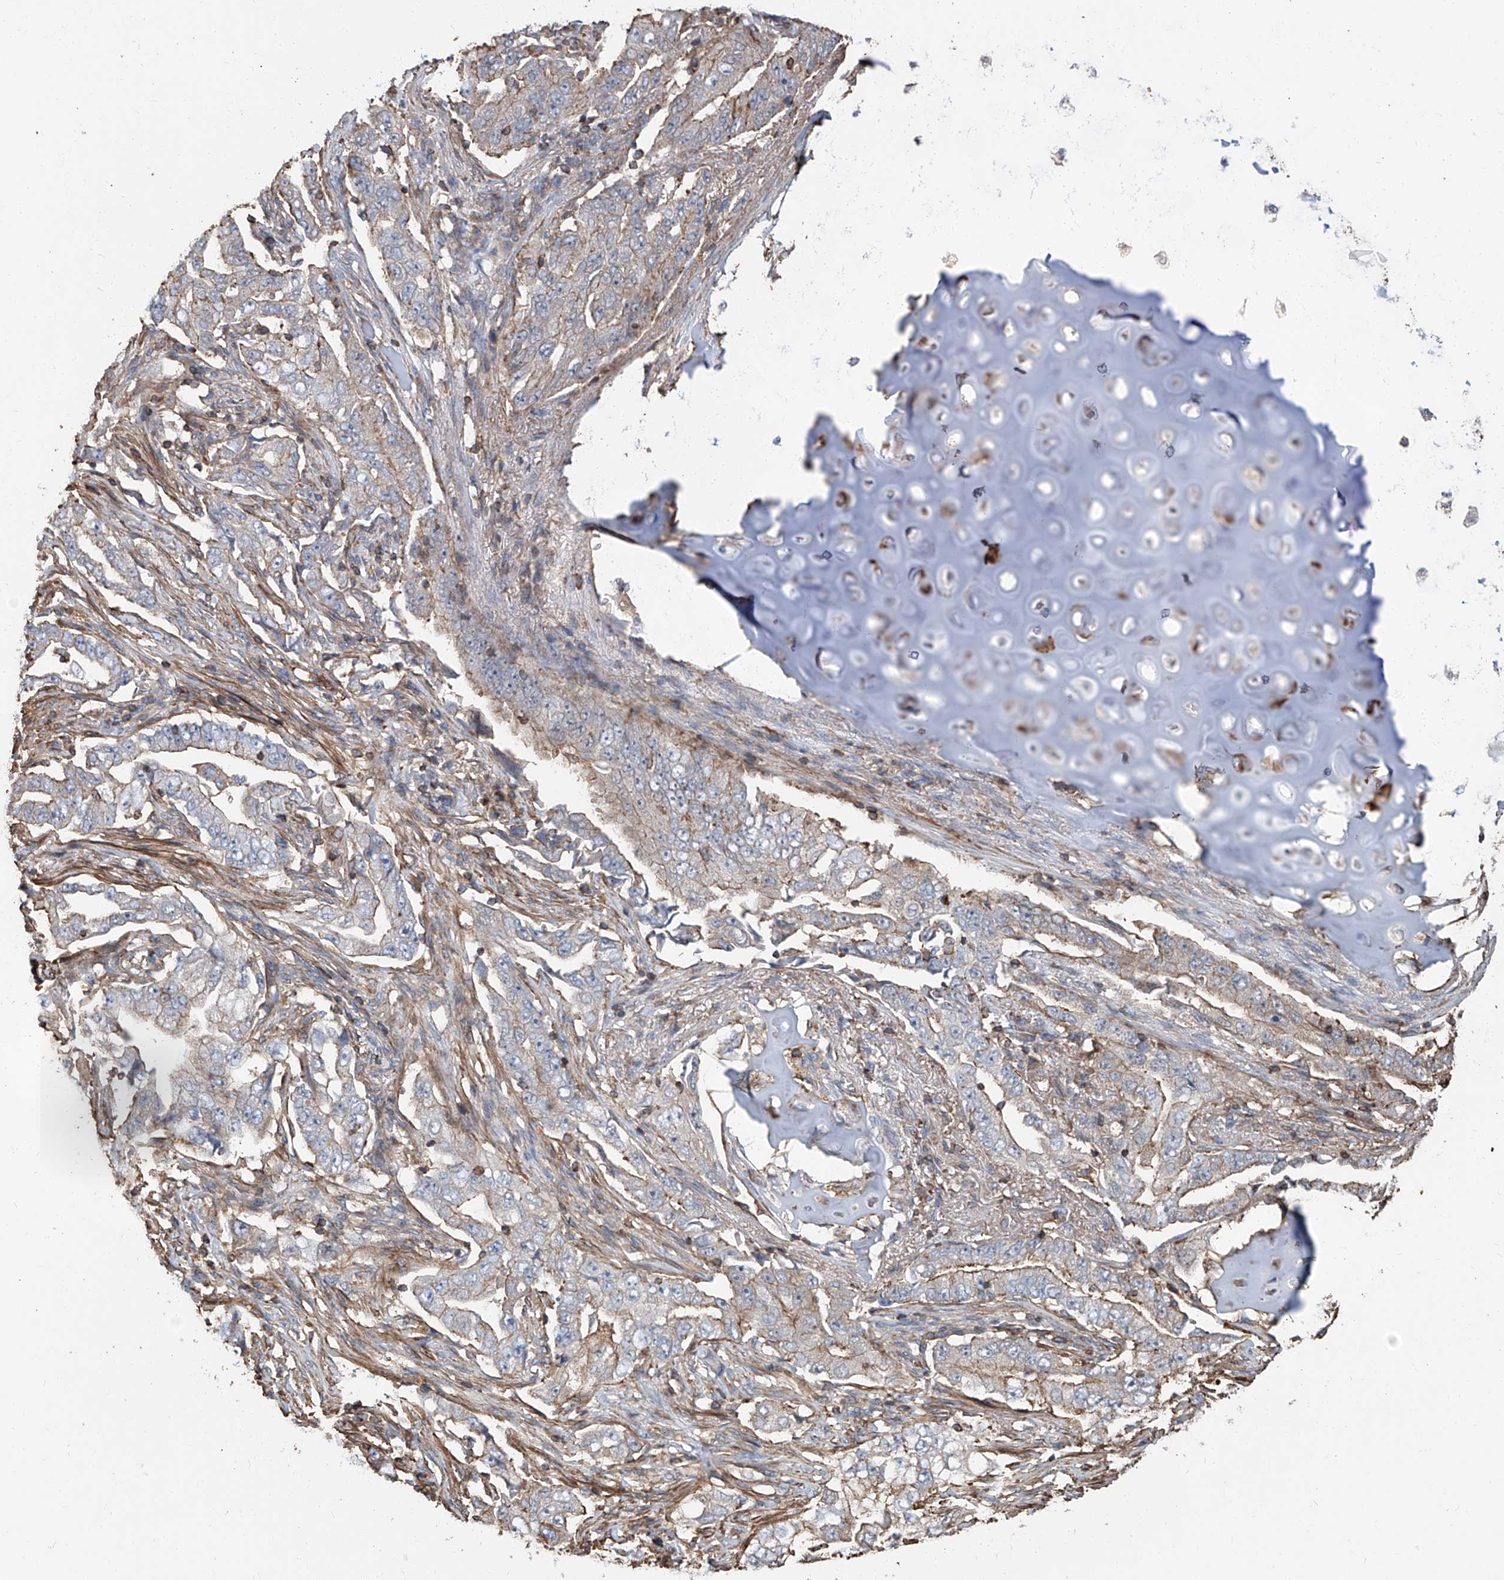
{"staining": {"intensity": "weak", "quantity": "<25%", "location": "cytoplasmic/membranous"}, "tissue": "lung cancer", "cell_type": "Tumor cells", "image_type": "cancer", "snomed": [{"axis": "morphology", "description": "Adenocarcinoma, NOS"}, {"axis": "topography", "description": "Lung"}], "caption": "This micrograph is of adenocarcinoma (lung) stained with immunohistochemistry to label a protein in brown with the nuclei are counter-stained blue. There is no expression in tumor cells.", "gene": "PIEZO2", "patient": {"sex": "female", "age": 51}}